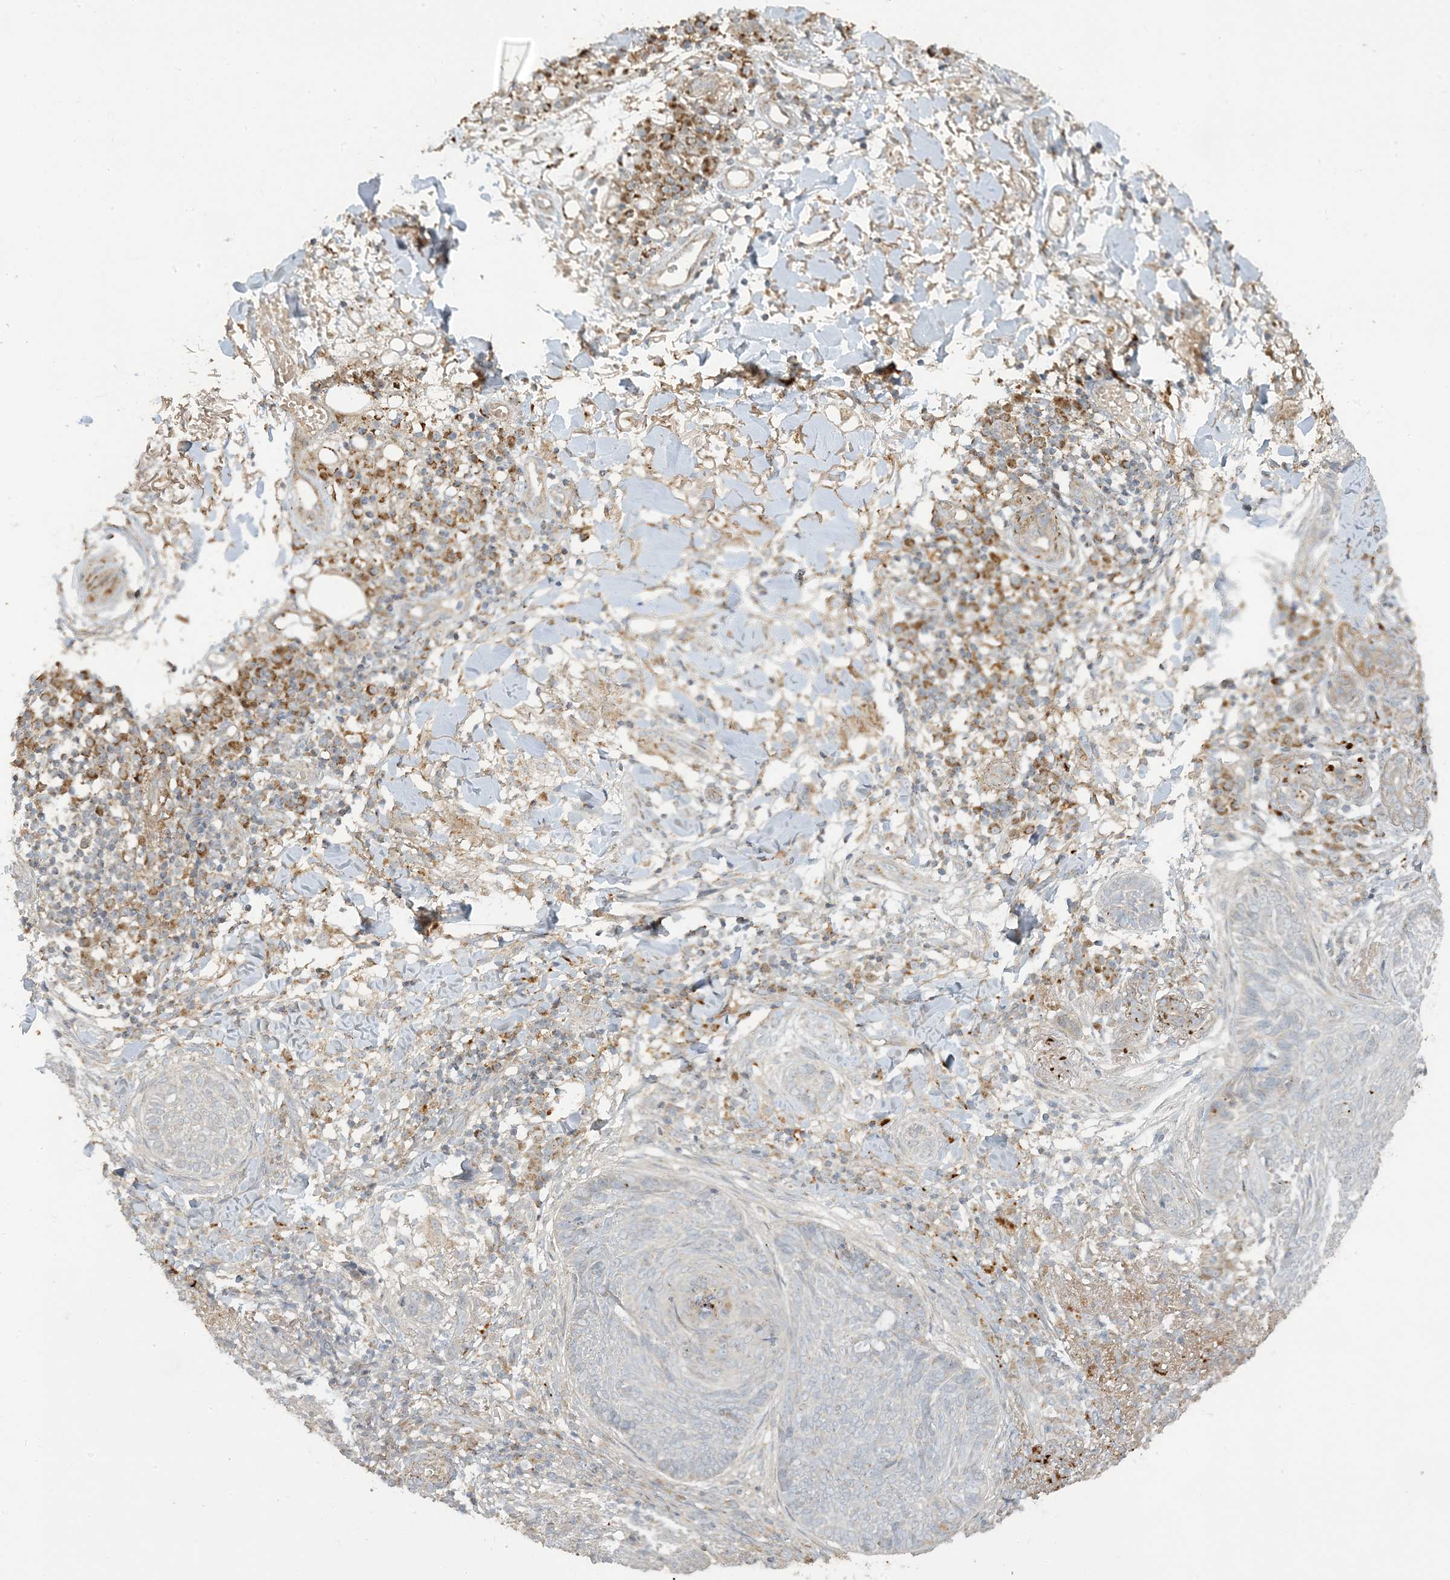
{"staining": {"intensity": "negative", "quantity": "none", "location": "none"}, "tissue": "skin cancer", "cell_type": "Tumor cells", "image_type": "cancer", "snomed": [{"axis": "morphology", "description": "Basal cell carcinoma"}, {"axis": "topography", "description": "Skin"}], "caption": "Immunohistochemical staining of basal cell carcinoma (skin) demonstrates no significant expression in tumor cells.", "gene": "LTN1", "patient": {"sex": "male", "age": 85}}